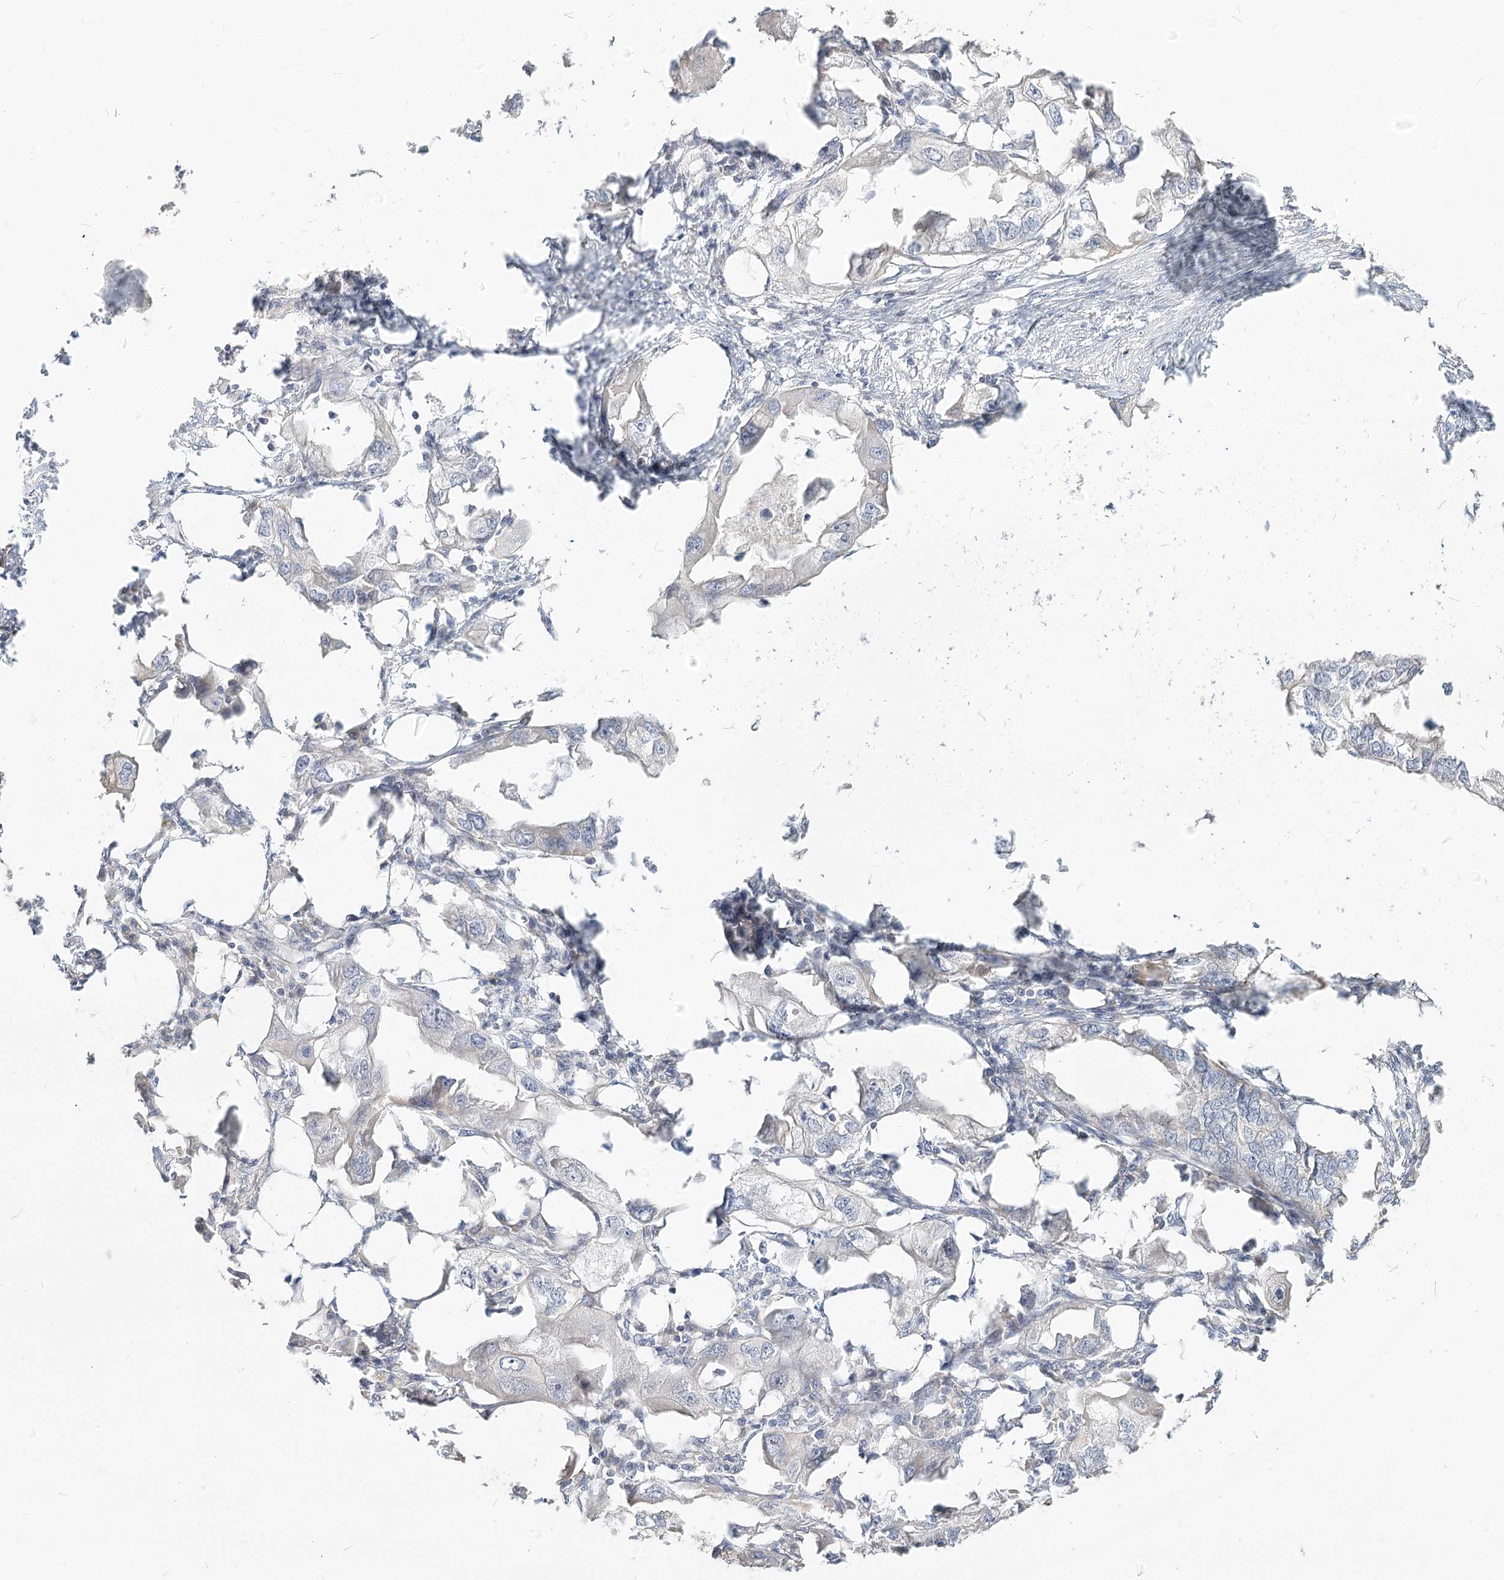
{"staining": {"intensity": "negative", "quantity": "none", "location": "none"}, "tissue": "endometrial cancer", "cell_type": "Tumor cells", "image_type": "cancer", "snomed": [{"axis": "morphology", "description": "Adenocarcinoma, NOS"}, {"axis": "morphology", "description": "Adenocarcinoma, metastatic, NOS"}, {"axis": "topography", "description": "Adipose tissue"}, {"axis": "topography", "description": "Endometrium"}], "caption": "IHC image of endometrial adenocarcinoma stained for a protein (brown), which shows no staining in tumor cells.", "gene": "GUCY2C", "patient": {"sex": "female", "age": 67}}